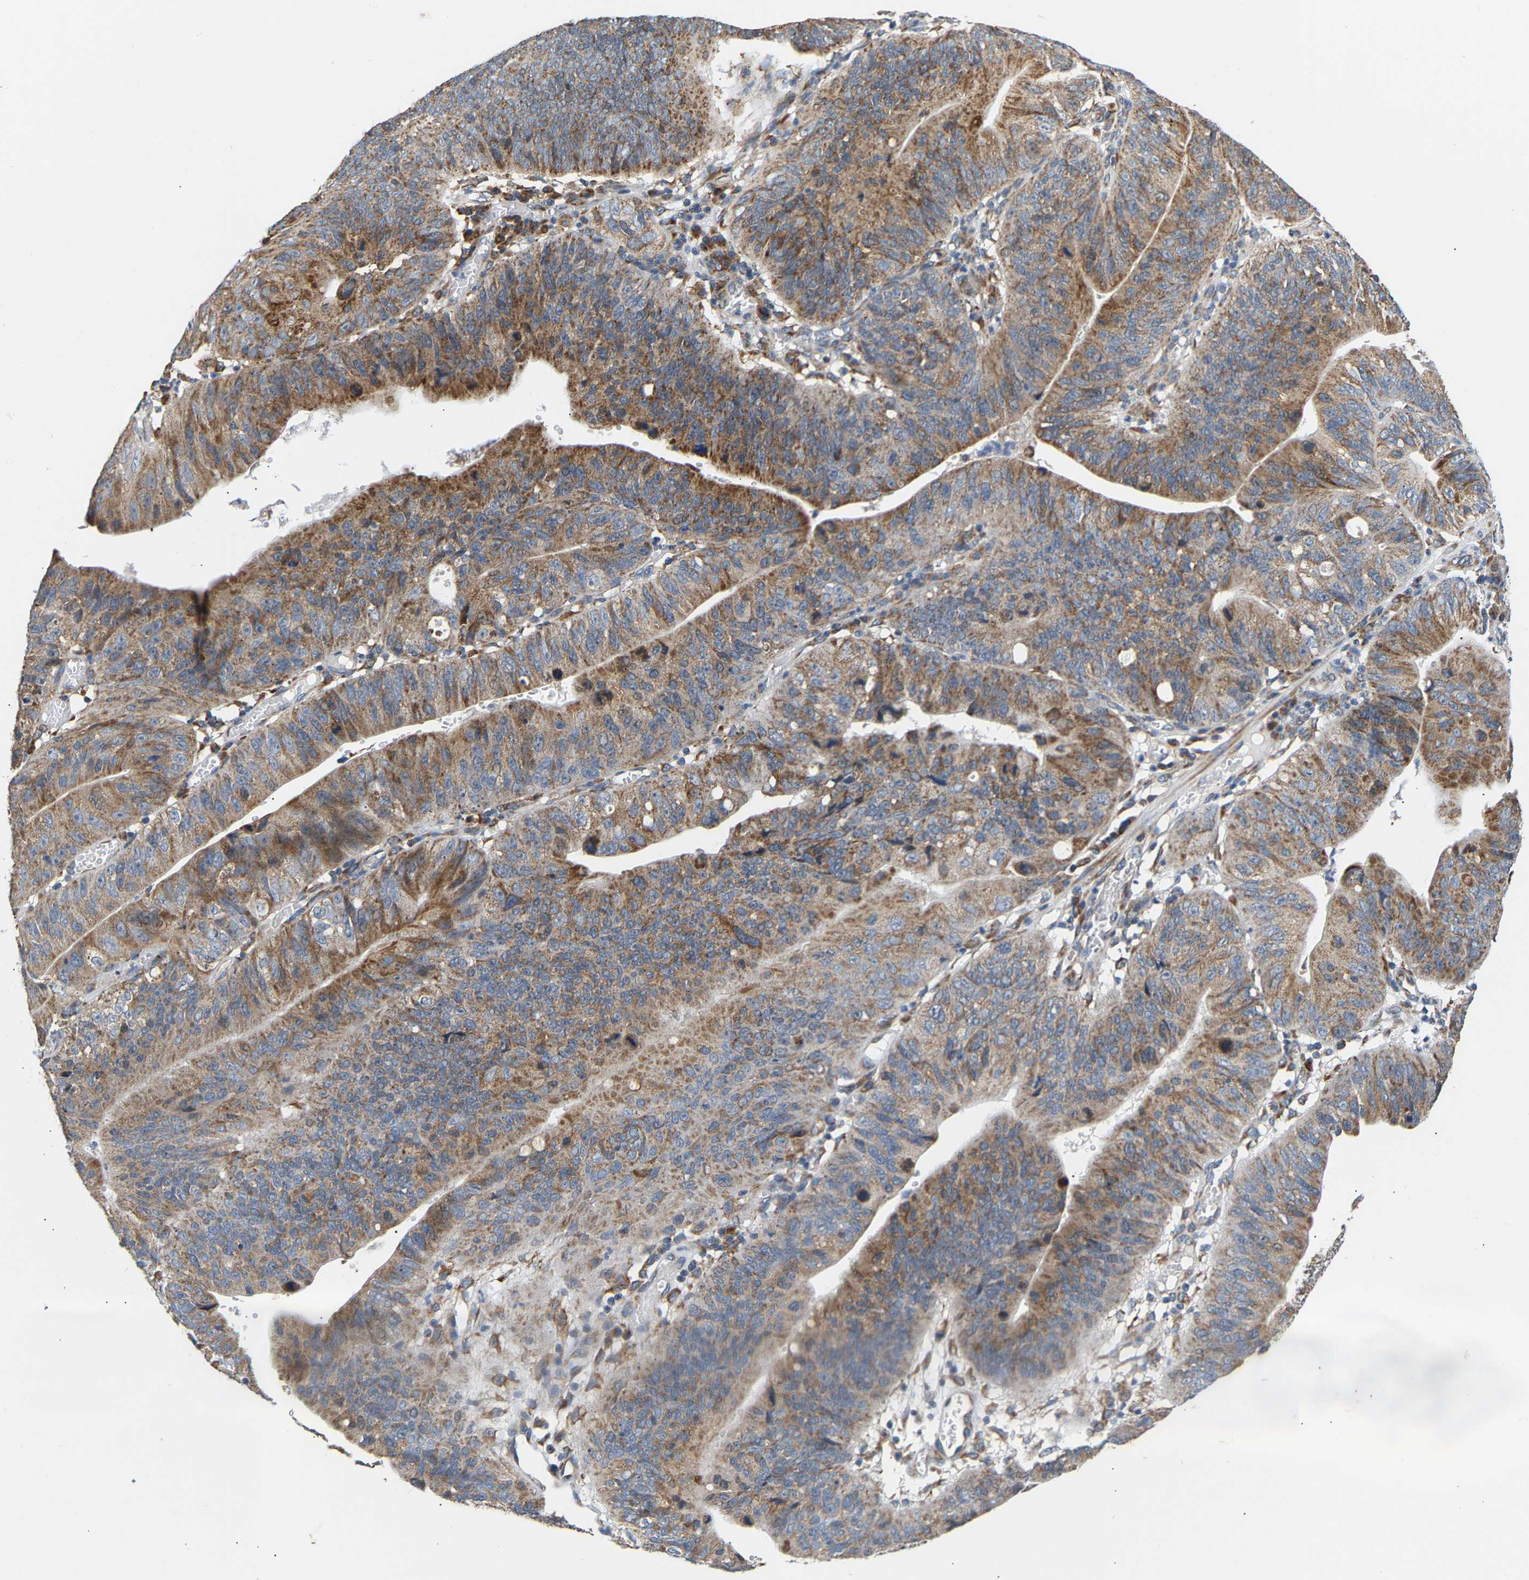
{"staining": {"intensity": "moderate", "quantity": ">75%", "location": "cytoplasmic/membranous"}, "tissue": "stomach cancer", "cell_type": "Tumor cells", "image_type": "cancer", "snomed": [{"axis": "morphology", "description": "Adenocarcinoma, NOS"}, {"axis": "topography", "description": "Stomach"}], "caption": "Stomach cancer stained for a protein shows moderate cytoplasmic/membranous positivity in tumor cells.", "gene": "TMEM168", "patient": {"sex": "male", "age": 59}}